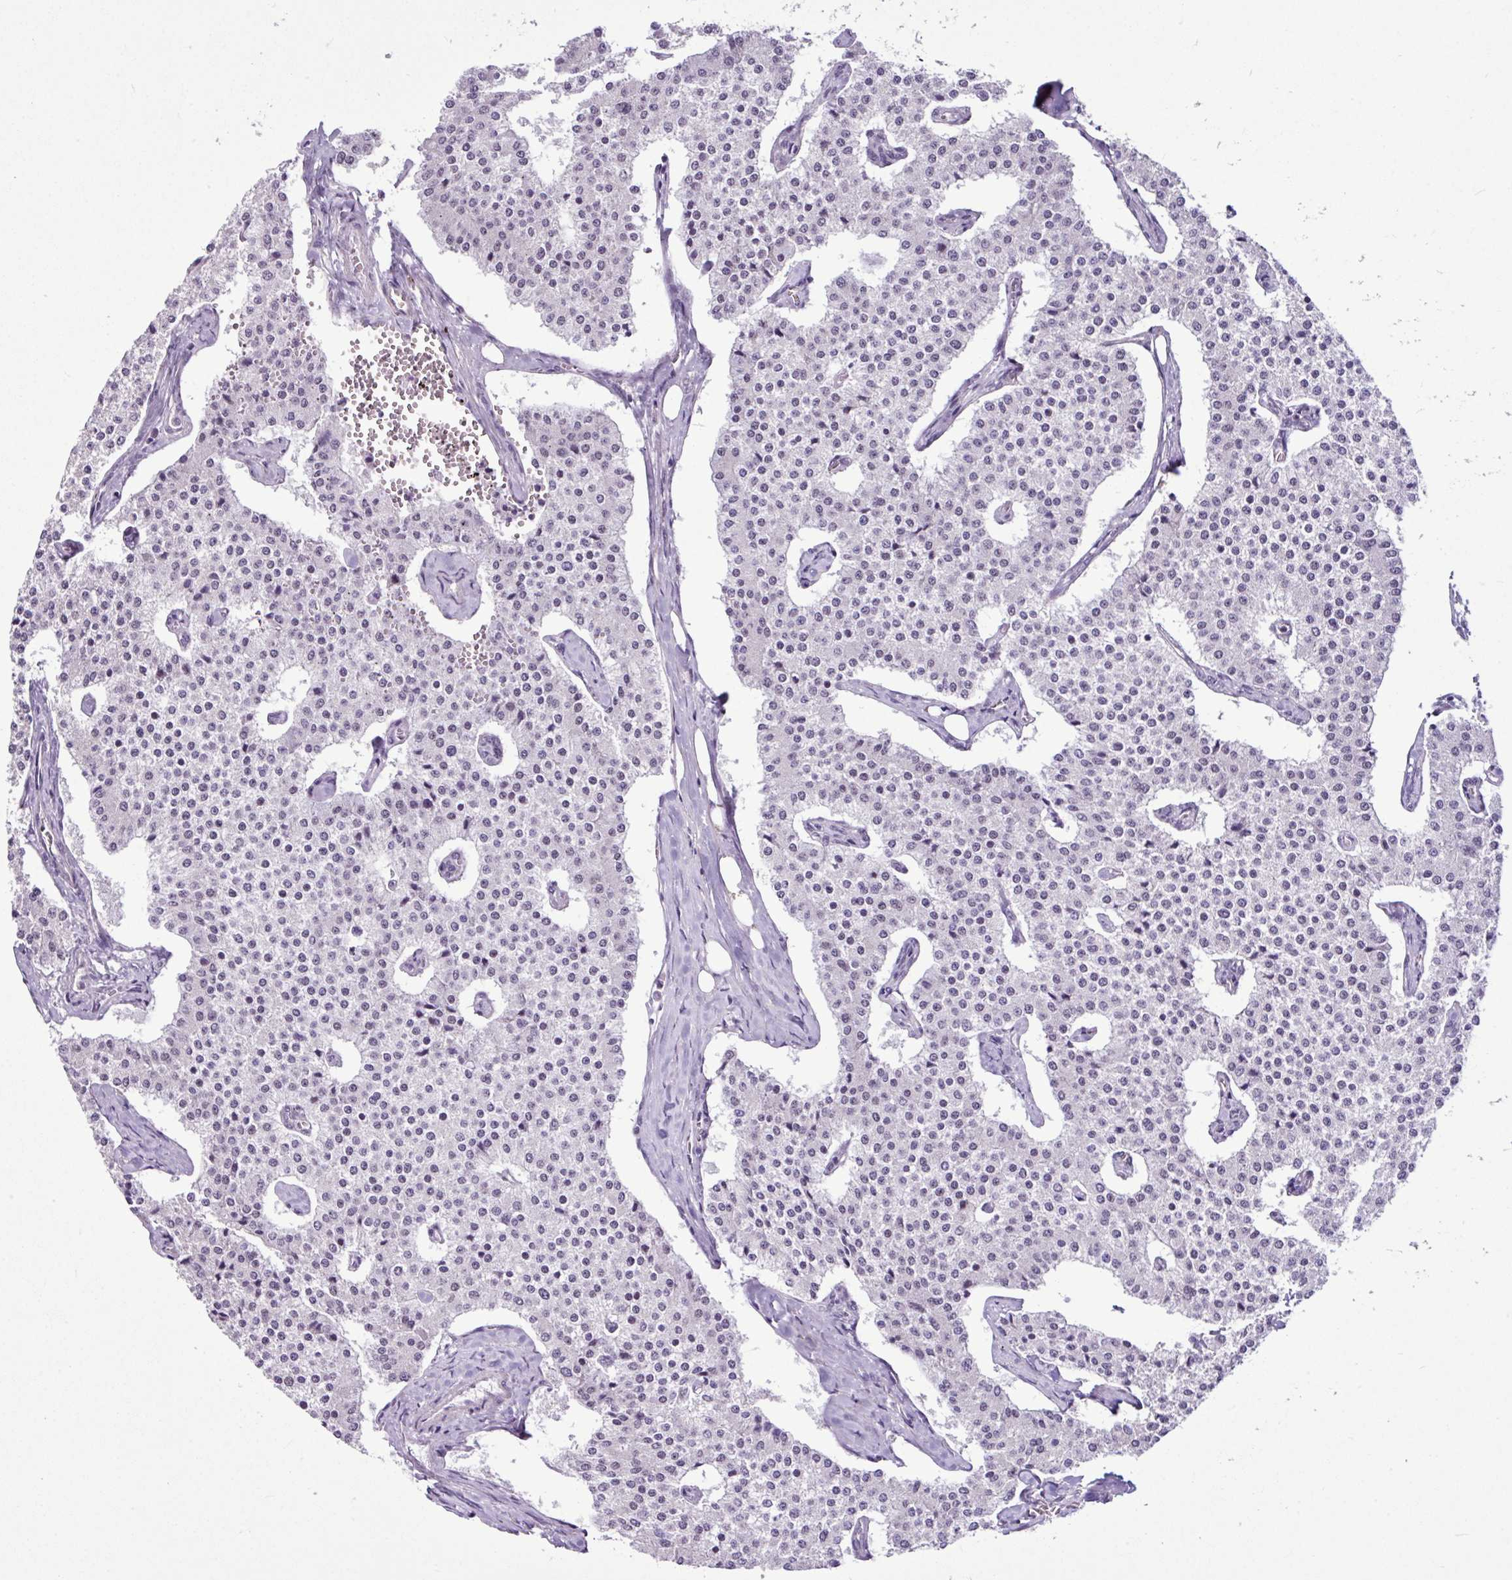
{"staining": {"intensity": "weak", "quantity": "<25%", "location": "nuclear"}, "tissue": "carcinoid", "cell_type": "Tumor cells", "image_type": "cancer", "snomed": [{"axis": "morphology", "description": "Carcinoid, malignant, NOS"}, {"axis": "topography", "description": "Colon"}], "caption": "Protein analysis of carcinoid demonstrates no significant positivity in tumor cells.", "gene": "UTP18", "patient": {"sex": "female", "age": 52}}